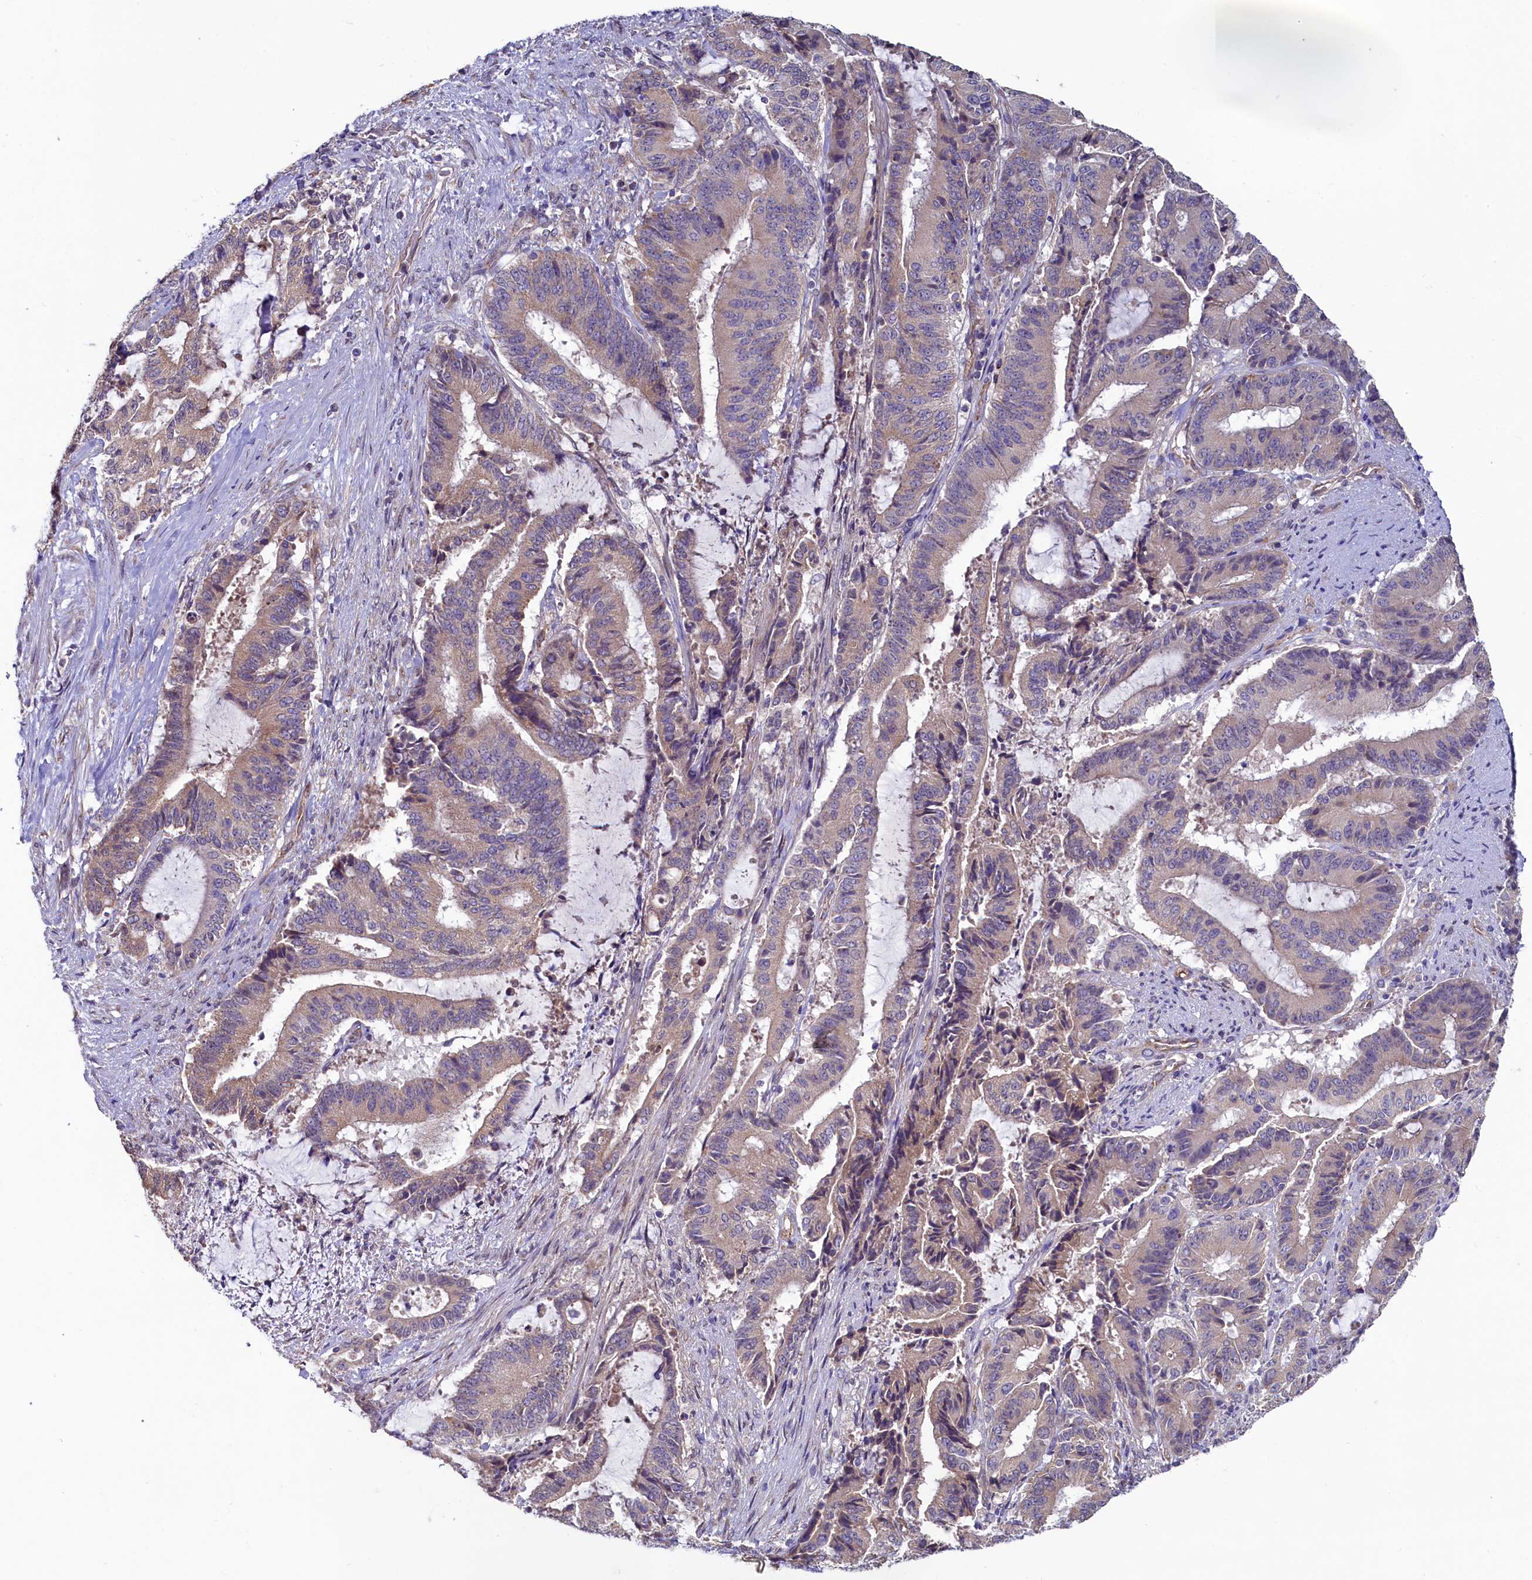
{"staining": {"intensity": "weak", "quantity": "25%-75%", "location": "cytoplasmic/membranous"}, "tissue": "liver cancer", "cell_type": "Tumor cells", "image_type": "cancer", "snomed": [{"axis": "morphology", "description": "Normal tissue, NOS"}, {"axis": "morphology", "description": "Cholangiocarcinoma"}, {"axis": "topography", "description": "Liver"}, {"axis": "topography", "description": "Peripheral nerve tissue"}], "caption": "Protein staining shows weak cytoplasmic/membranous staining in approximately 25%-75% of tumor cells in cholangiocarcinoma (liver).", "gene": "SPATA2L", "patient": {"sex": "female", "age": 73}}